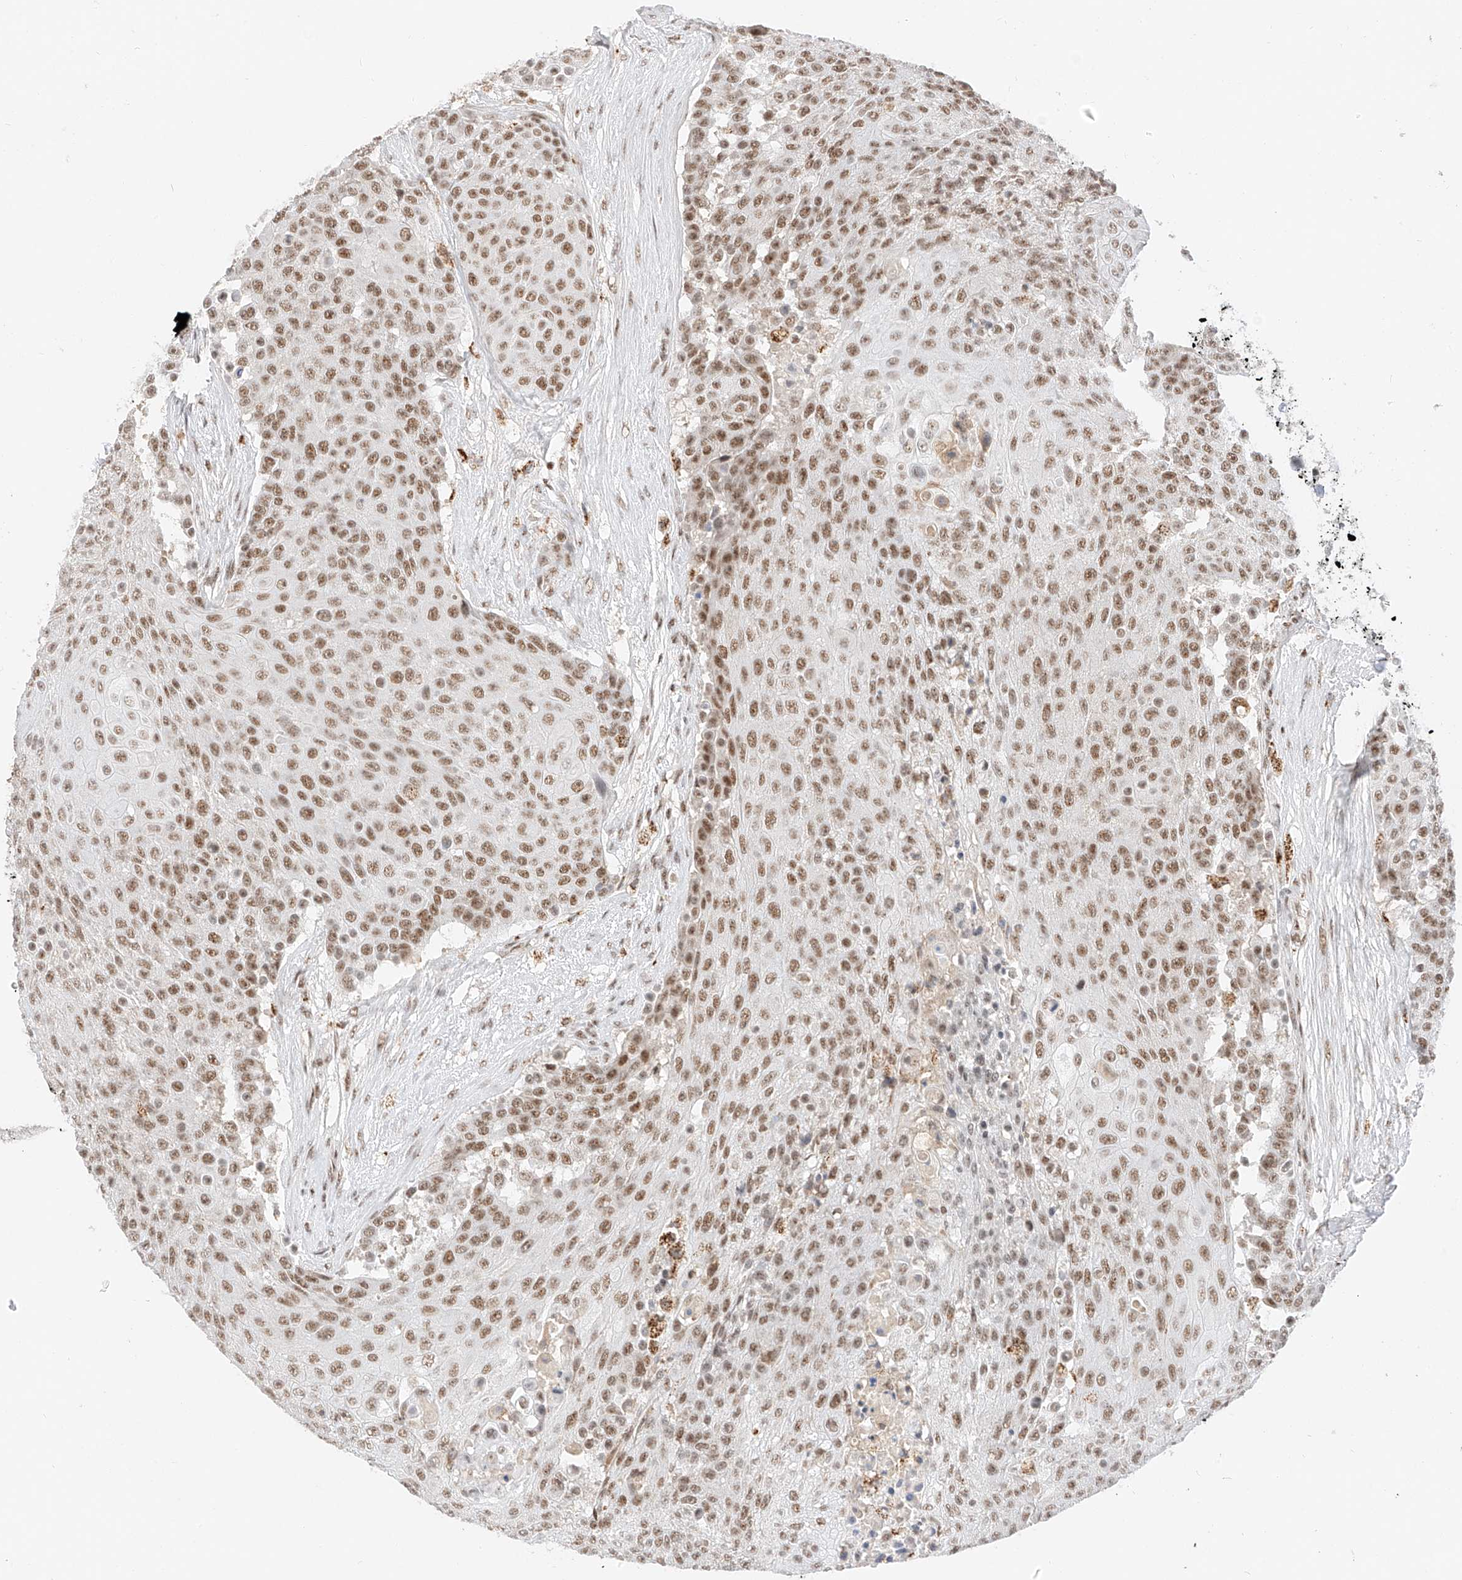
{"staining": {"intensity": "moderate", "quantity": ">75%", "location": "nuclear"}, "tissue": "urothelial cancer", "cell_type": "Tumor cells", "image_type": "cancer", "snomed": [{"axis": "morphology", "description": "Urothelial carcinoma, High grade"}, {"axis": "topography", "description": "Urinary bladder"}], "caption": "An image of human urothelial cancer stained for a protein displays moderate nuclear brown staining in tumor cells. (IHC, brightfield microscopy, high magnification).", "gene": "NRF1", "patient": {"sex": "female", "age": 63}}